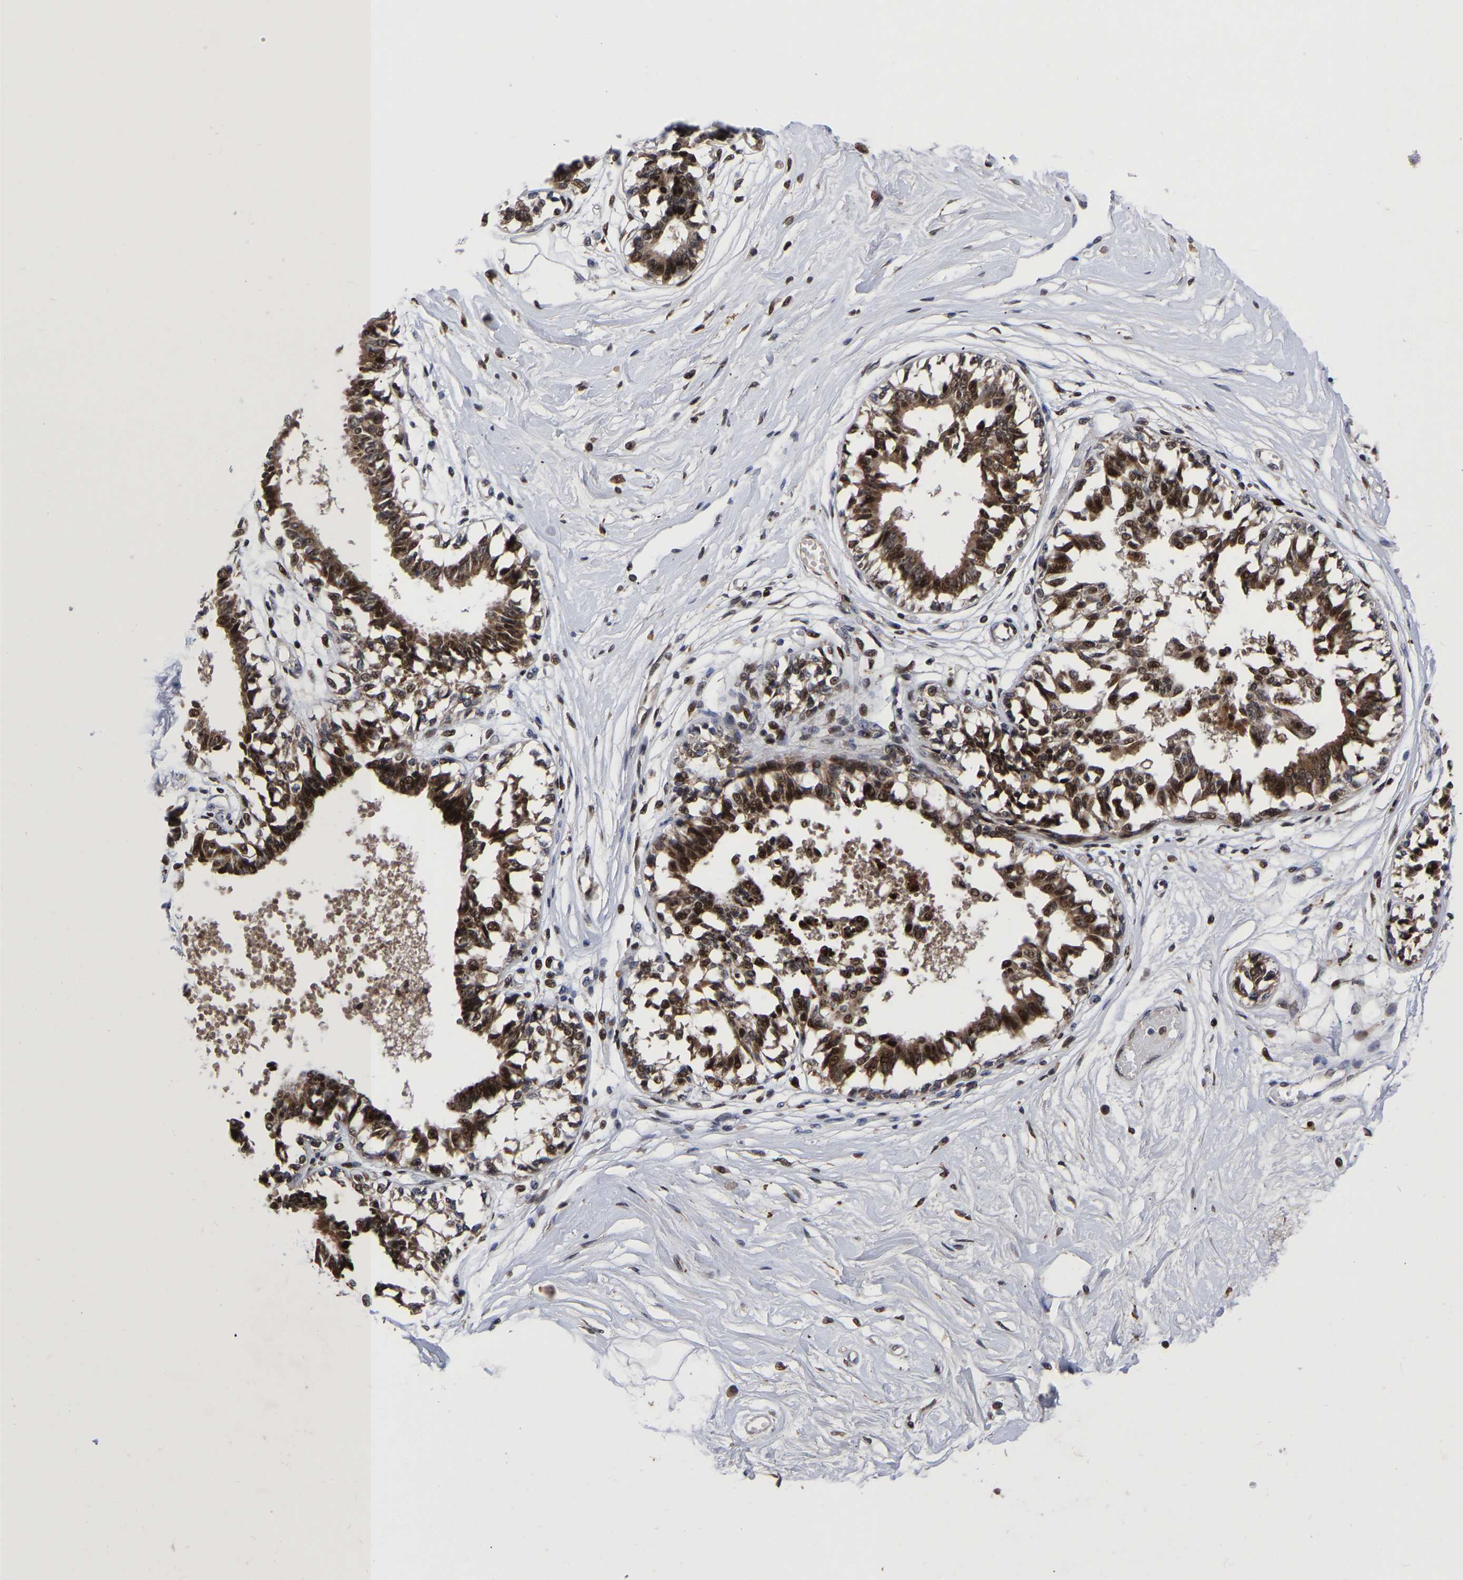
{"staining": {"intensity": "strong", "quantity": ">75%", "location": "cytoplasmic/membranous,nuclear"}, "tissue": "breast", "cell_type": "Glandular cells", "image_type": "normal", "snomed": [{"axis": "morphology", "description": "Normal tissue, NOS"}, {"axis": "topography", "description": "Breast"}], "caption": "Protein expression analysis of unremarkable breast shows strong cytoplasmic/membranous,nuclear expression in about >75% of glandular cells.", "gene": "JUNB", "patient": {"sex": "female", "age": 45}}